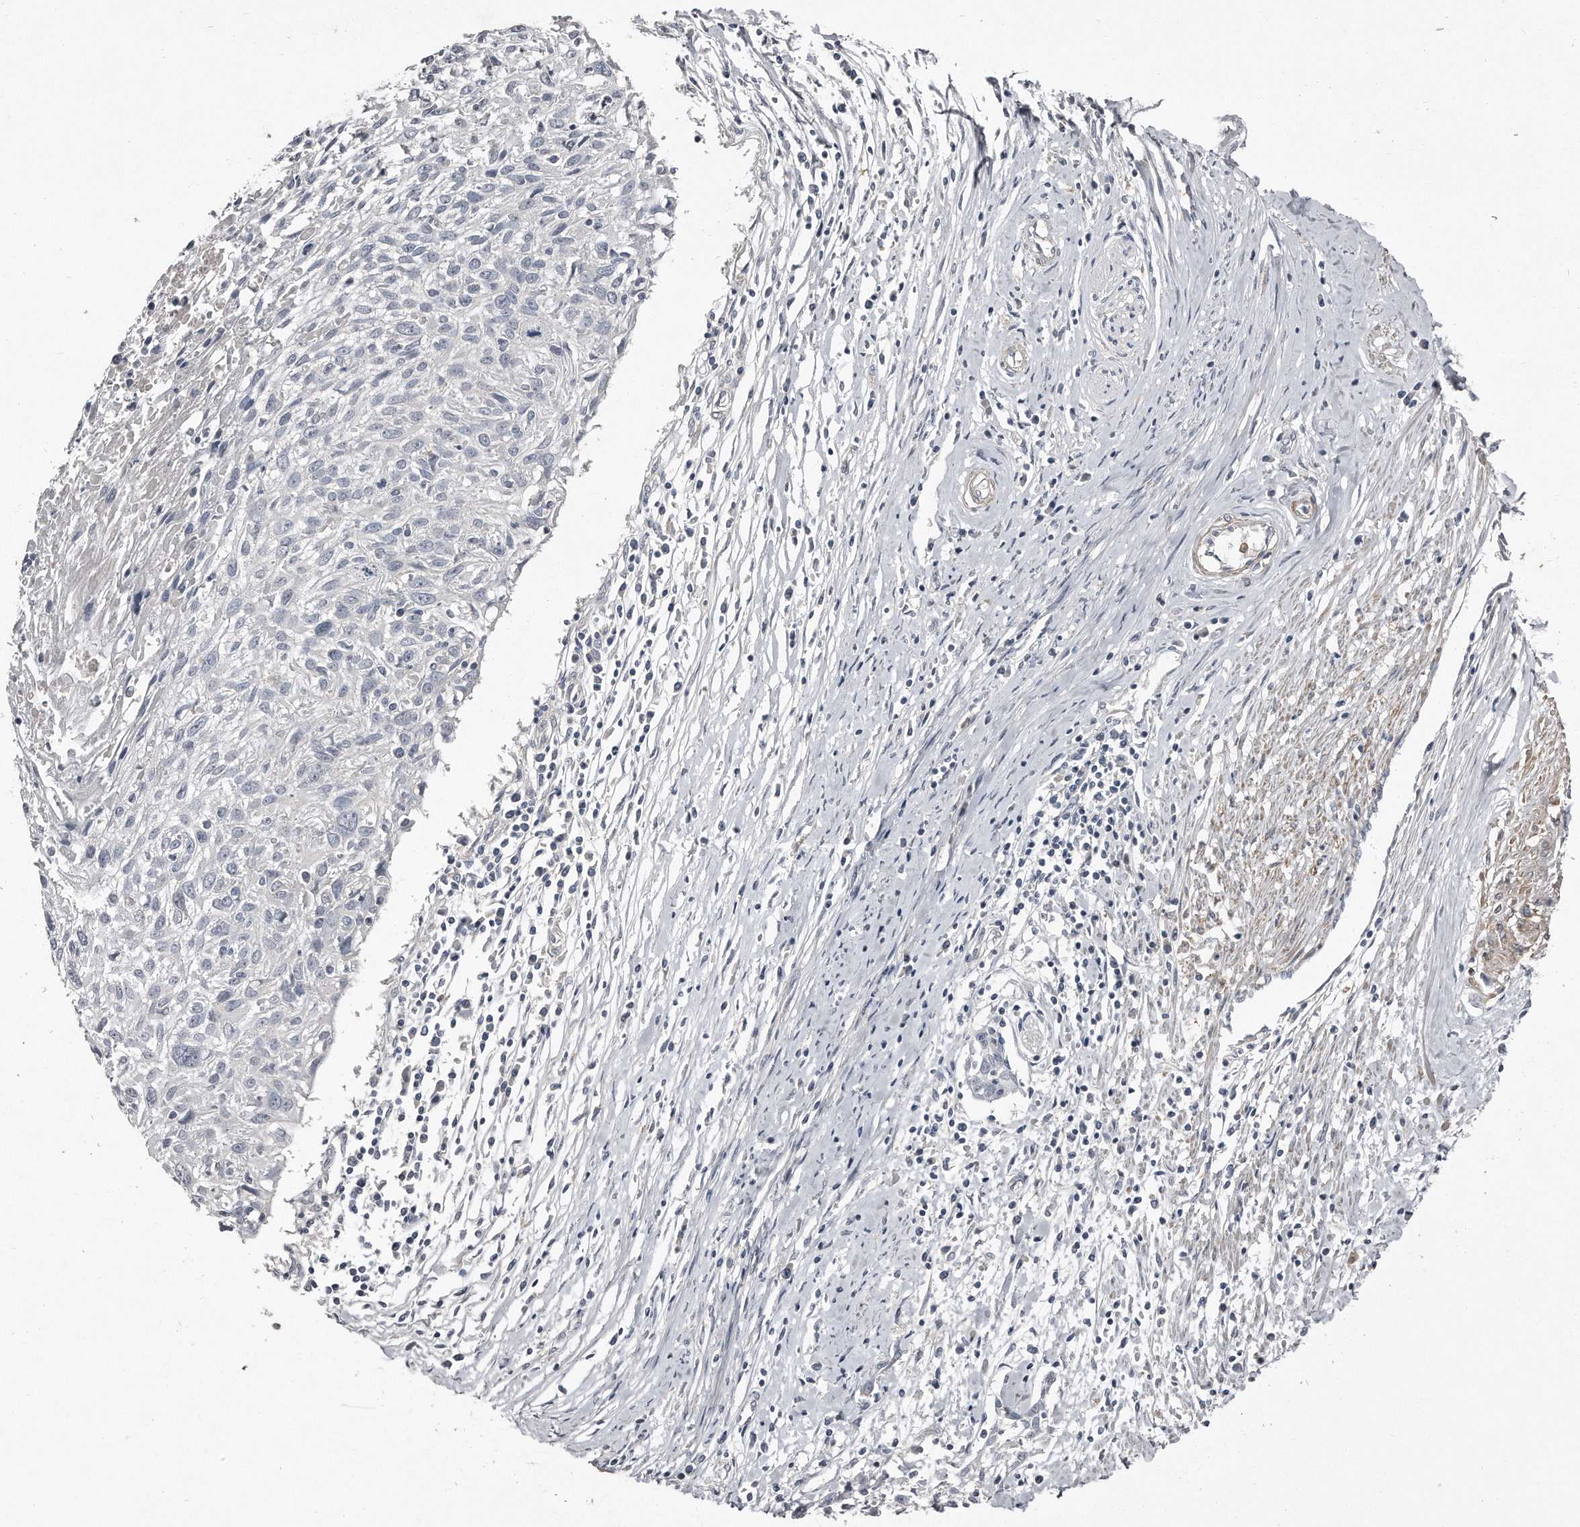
{"staining": {"intensity": "negative", "quantity": "none", "location": "none"}, "tissue": "cervical cancer", "cell_type": "Tumor cells", "image_type": "cancer", "snomed": [{"axis": "morphology", "description": "Squamous cell carcinoma, NOS"}, {"axis": "topography", "description": "Cervix"}], "caption": "Tumor cells show no significant protein staining in cervical cancer.", "gene": "LMOD1", "patient": {"sex": "female", "age": 51}}